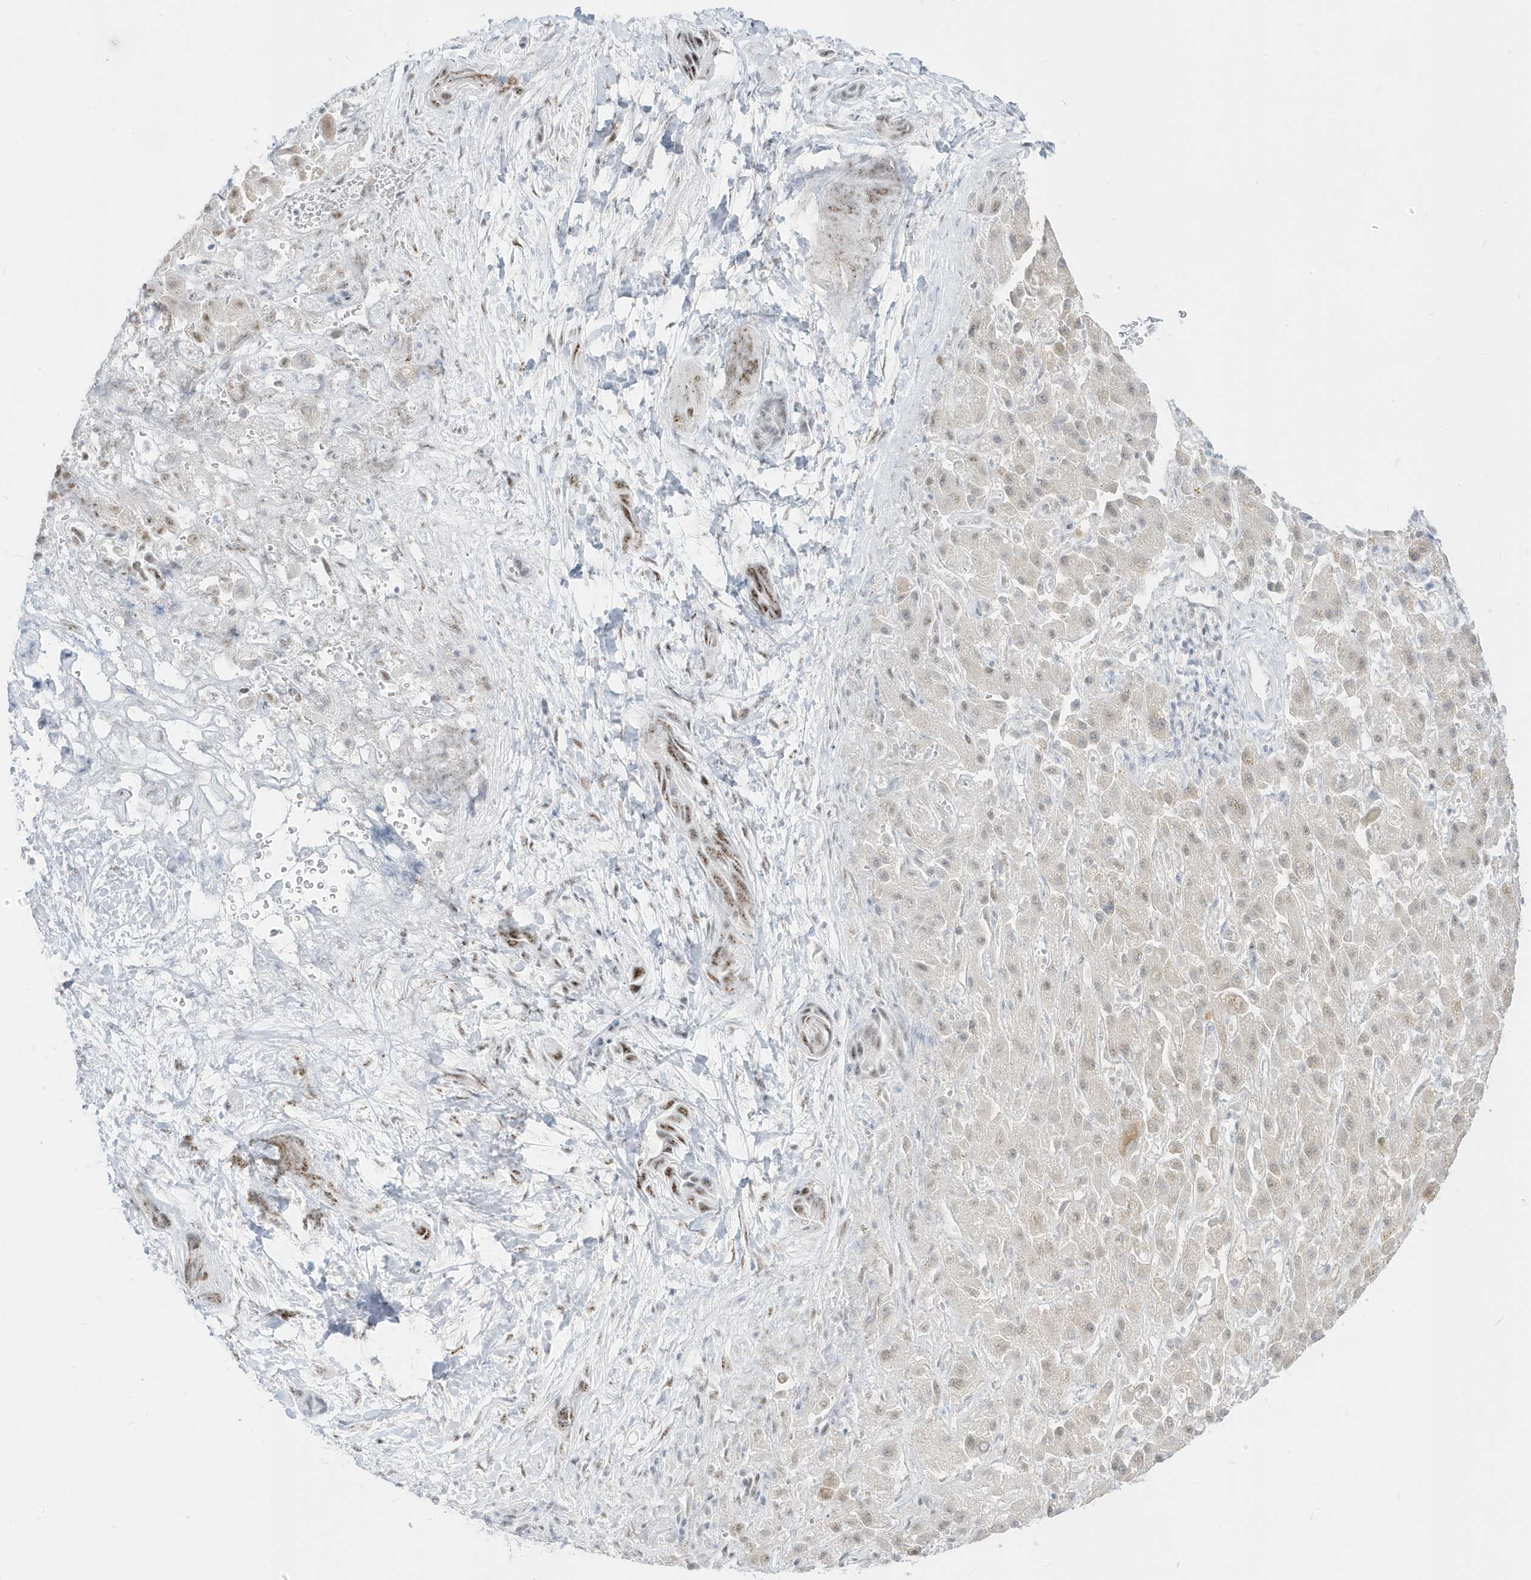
{"staining": {"intensity": "weak", "quantity": "<25%", "location": "nuclear"}, "tissue": "liver cancer", "cell_type": "Tumor cells", "image_type": "cancer", "snomed": [{"axis": "morphology", "description": "Cholangiocarcinoma"}, {"axis": "topography", "description": "Liver"}], "caption": "High magnification brightfield microscopy of liver cancer stained with DAB (brown) and counterstained with hematoxylin (blue): tumor cells show no significant positivity. (Brightfield microscopy of DAB (3,3'-diaminobenzidine) immunohistochemistry at high magnification).", "gene": "PLEKHN1", "patient": {"sex": "female", "age": 52}}